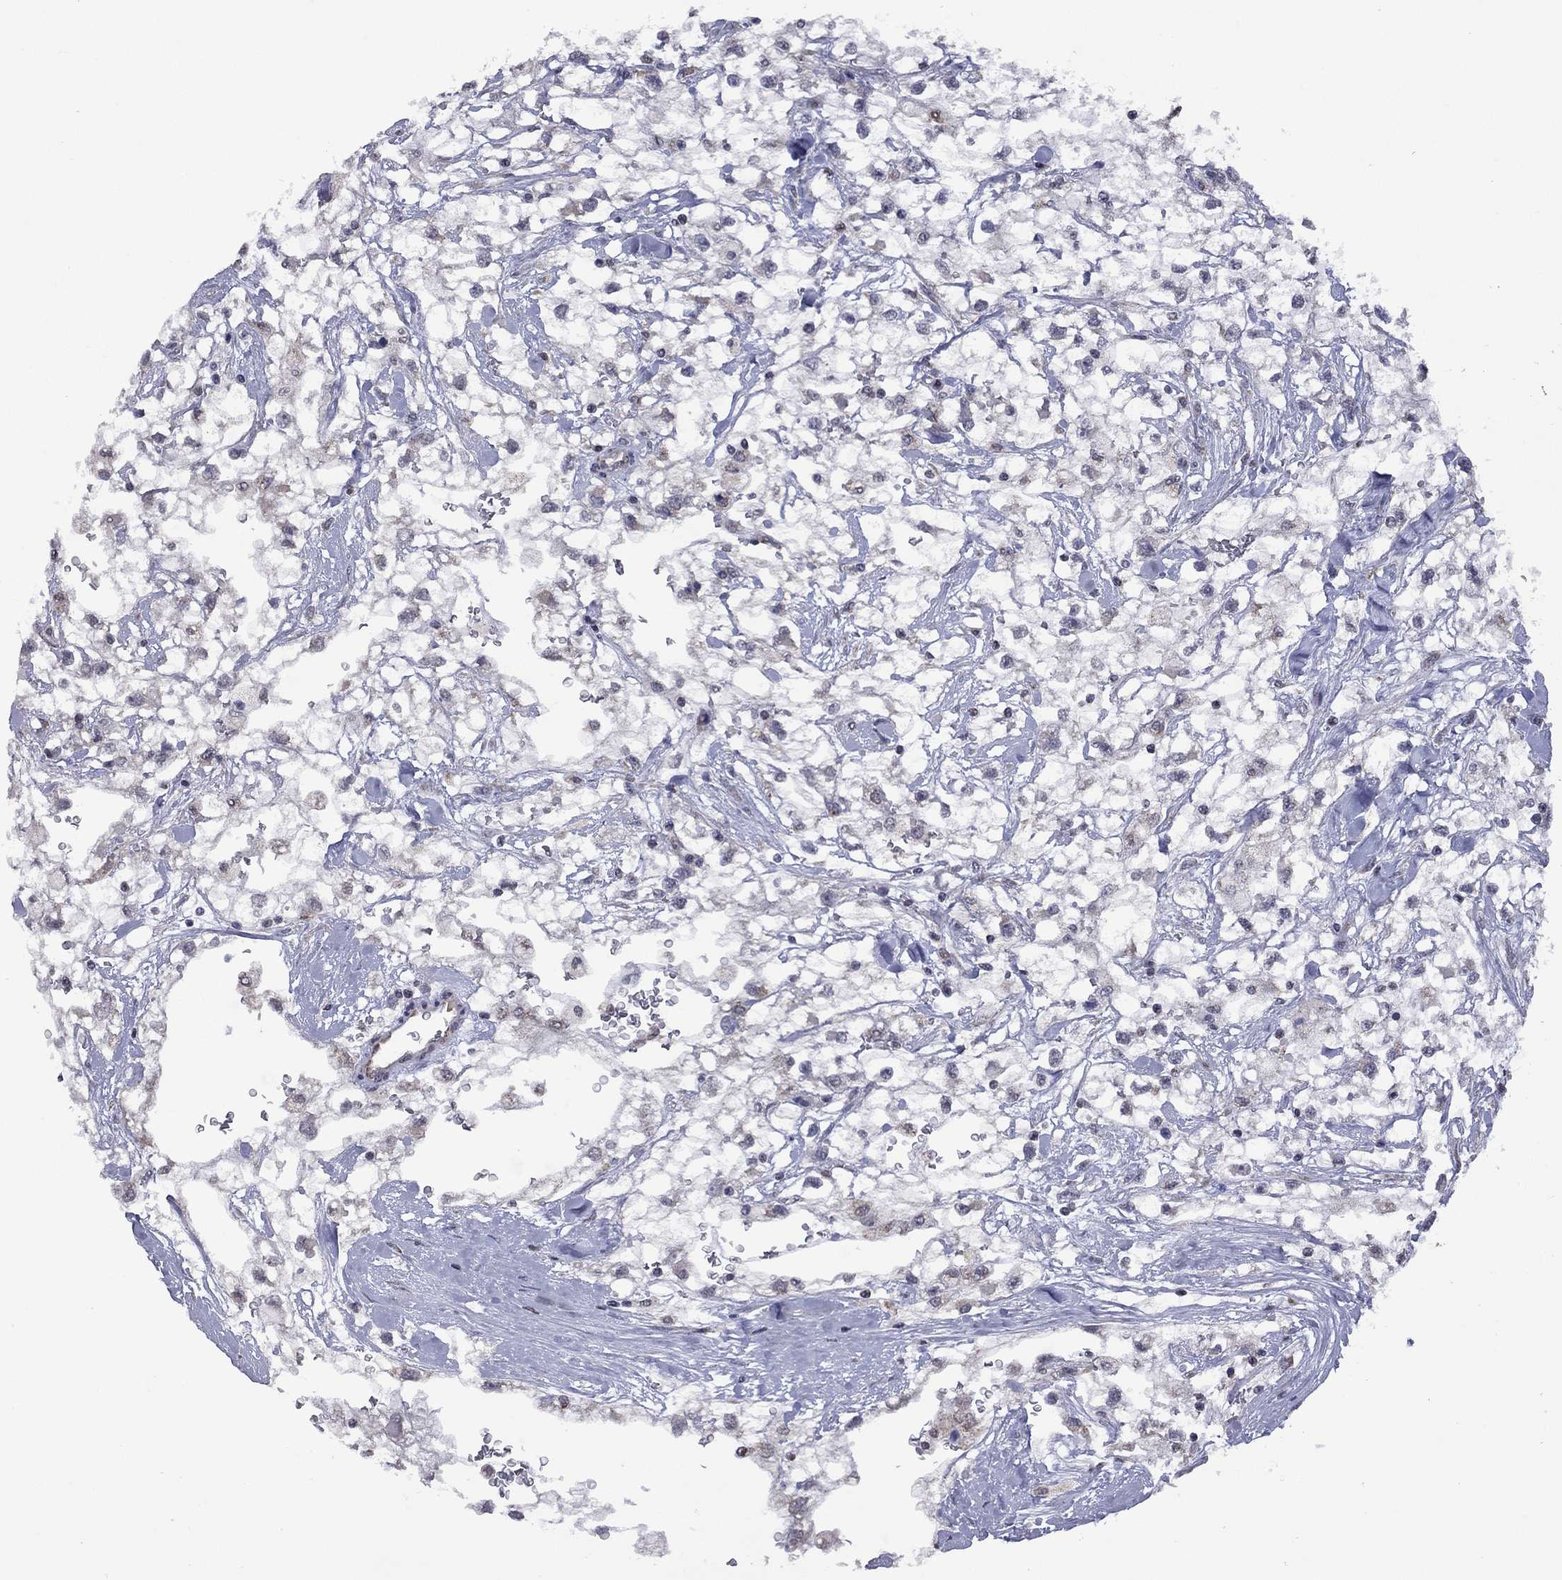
{"staining": {"intensity": "negative", "quantity": "none", "location": "none"}, "tissue": "renal cancer", "cell_type": "Tumor cells", "image_type": "cancer", "snomed": [{"axis": "morphology", "description": "Adenocarcinoma, NOS"}, {"axis": "topography", "description": "Kidney"}], "caption": "The histopathology image displays no significant staining in tumor cells of renal cancer. (DAB (3,3'-diaminobenzidine) IHC with hematoxylin counter stain).", "gene": "NDUFB1", "patient": {"sex": "male", "age": 59}}